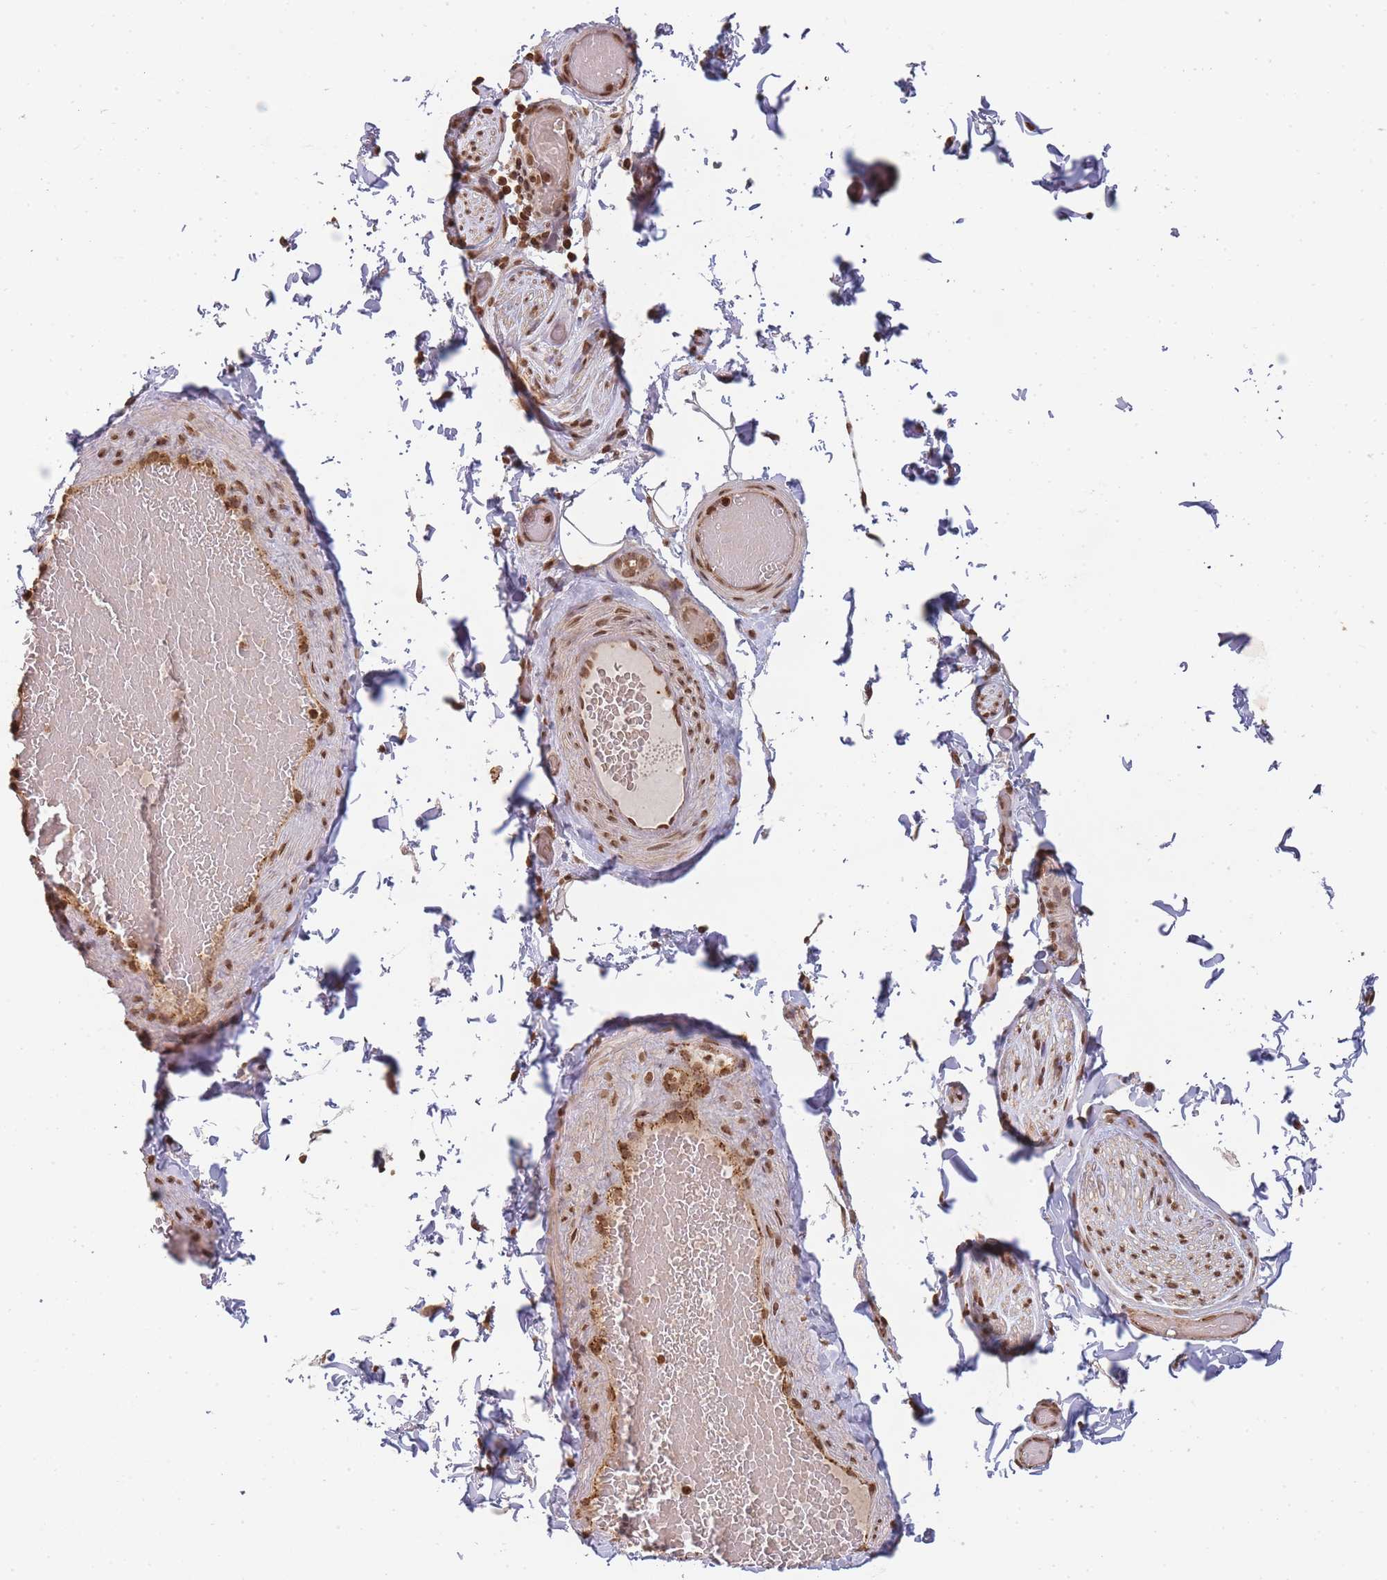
{"staining": {"intensity": "moderate", "quantity": ">75%", "location": "nuclear"}, "tissue": "adipose tissue", "cell_type": "Adipocytes", "image_type": "normal", "snomed": [{"axis": "morphology", "description": "Normal tissue, NOS"}, {"axis": "topography", "description": "Soft tissue"}, {"axis": "topography", "description": "Vascular tissue"}, {"axis": "topography", "description": "Peripheral nerve tissue"}], "caption": "Protein analysis of unremarkable adipose tissue demonstrates moderate nuclear positivity in approximately >75% of adipocytes.", "gene": "WWTR1", "patient": {"sex": "male", "age": 32}}